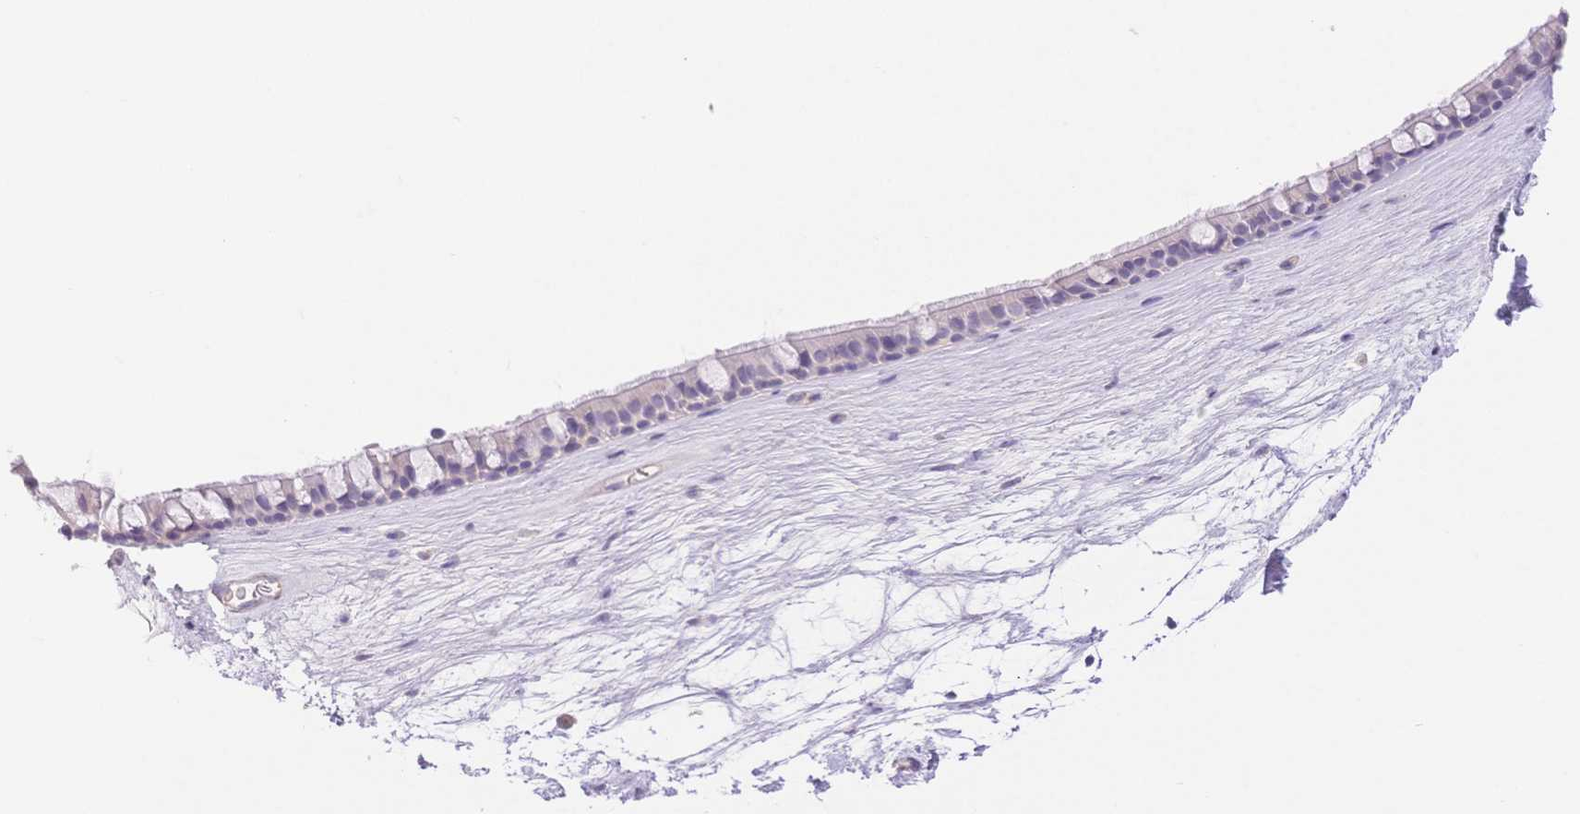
{"staining": {"intensity": "negative", "quantity": "none", "location": "none"}, "tissue": "nasopharynx", "cell_type": "Respiratory epithelial cells", "image_type": "normal", "snomed": [{"axis": "morphology", "description": "Normal tissue, NOS"}, {"axis": "topography", "description": "Nasopharynx"}], "caption": "High power microscopy photomicrograph of an immunohistochemistry (IHC) image of benign nasopharynx, revealing no significant expression in respiratory epithelial cells.", "gene": "MYOM1", "patient": {"sex": "male", "age": 68}}